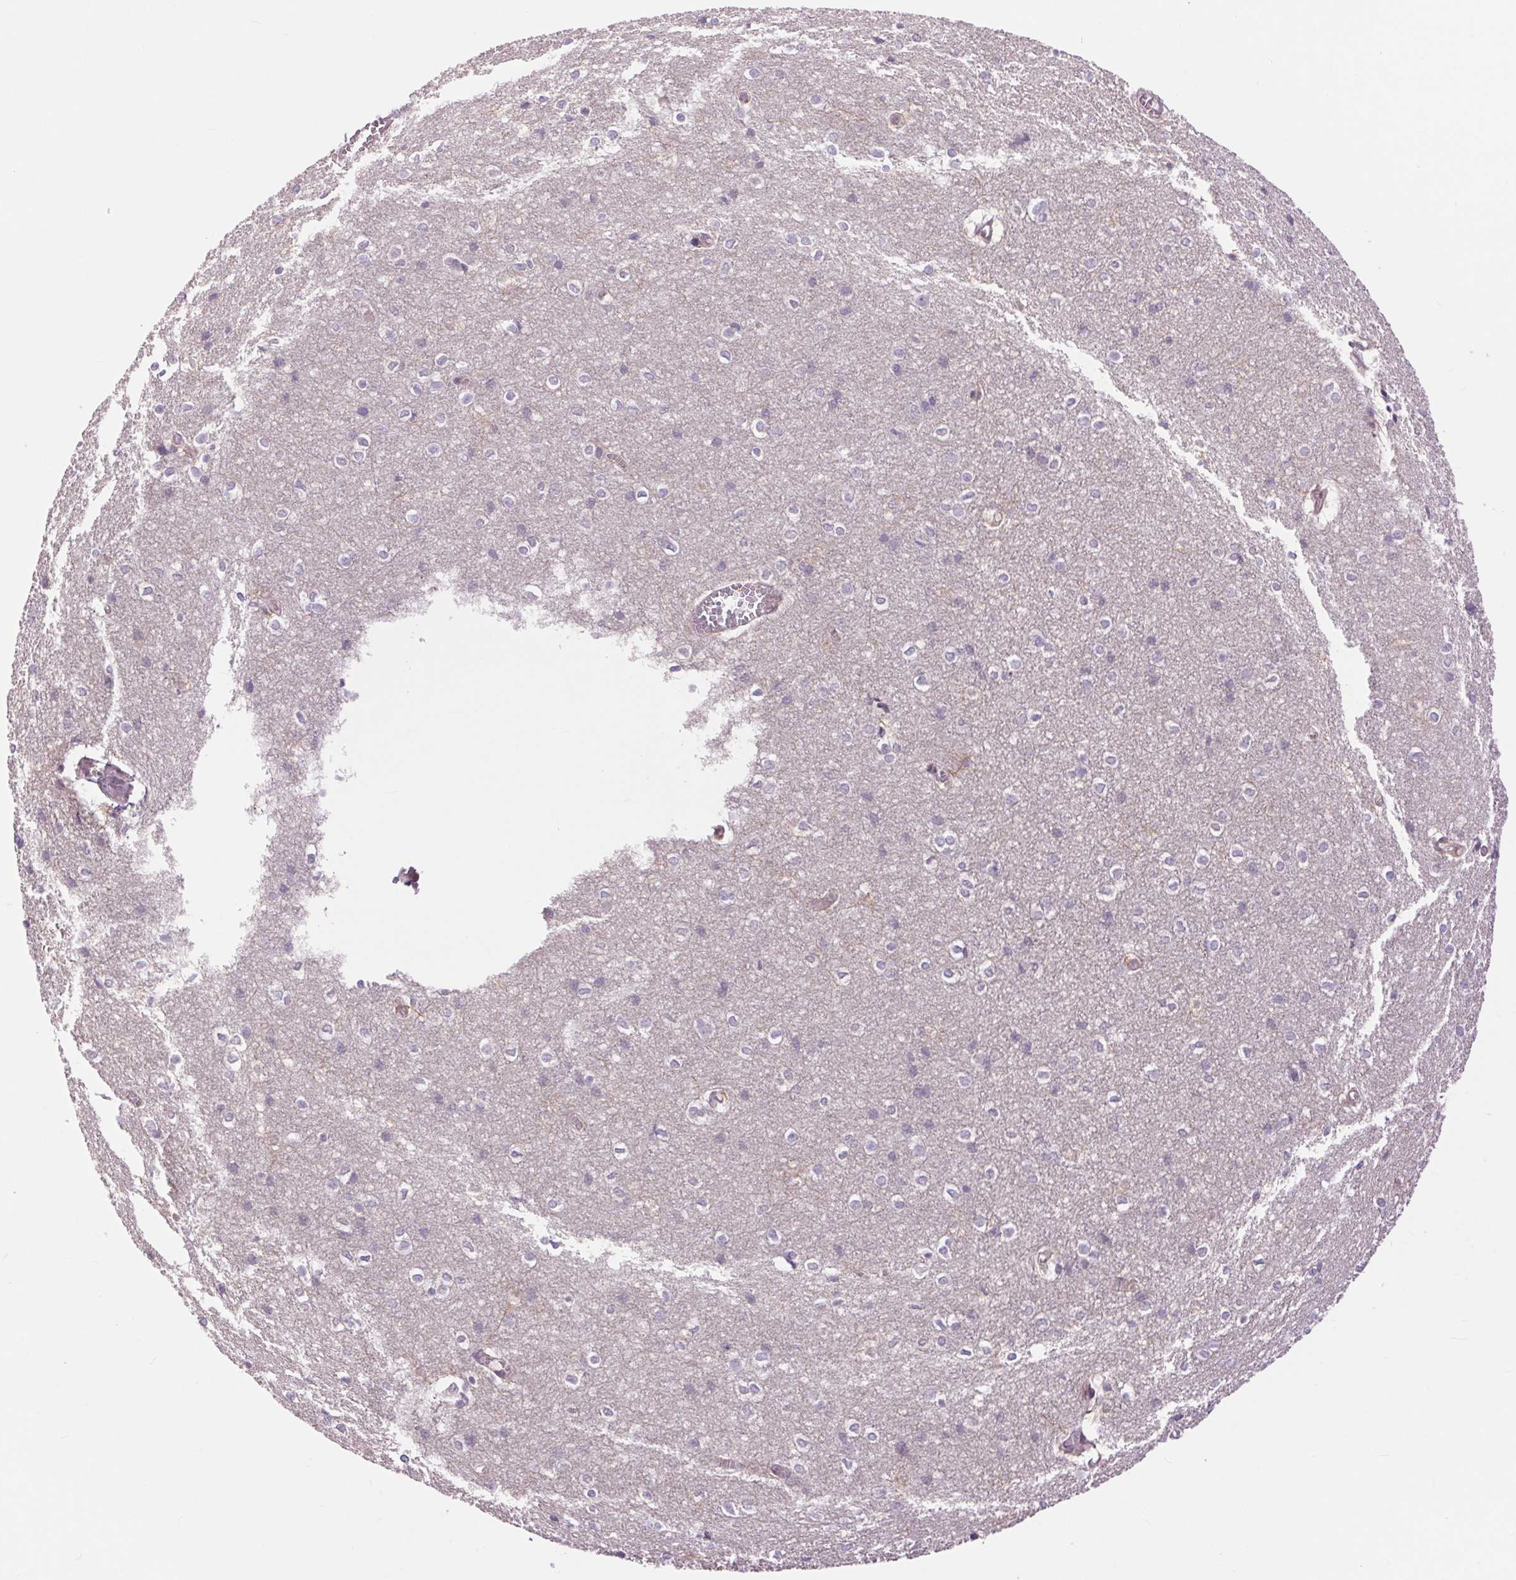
{"staining": {"intensity": "negative", "quantity": "none", "location": "none"}, "tissue": "cerebral cortex", "cell_type": "Endothelial cells", "image_type": "normal", "snomed": [{"axis": "morphology", "description": "Normal tissue, NOS"}, {"axis": "topography", "description": "Cerebral cortex"}], "caption": "This is a photomicrograph of immunohistochemistry staining of benign cerebral cortex, which shows no positivity in endothelial cells.", "gene": "CTNNA3", "patient": {"sex": "male", "age": 37}}